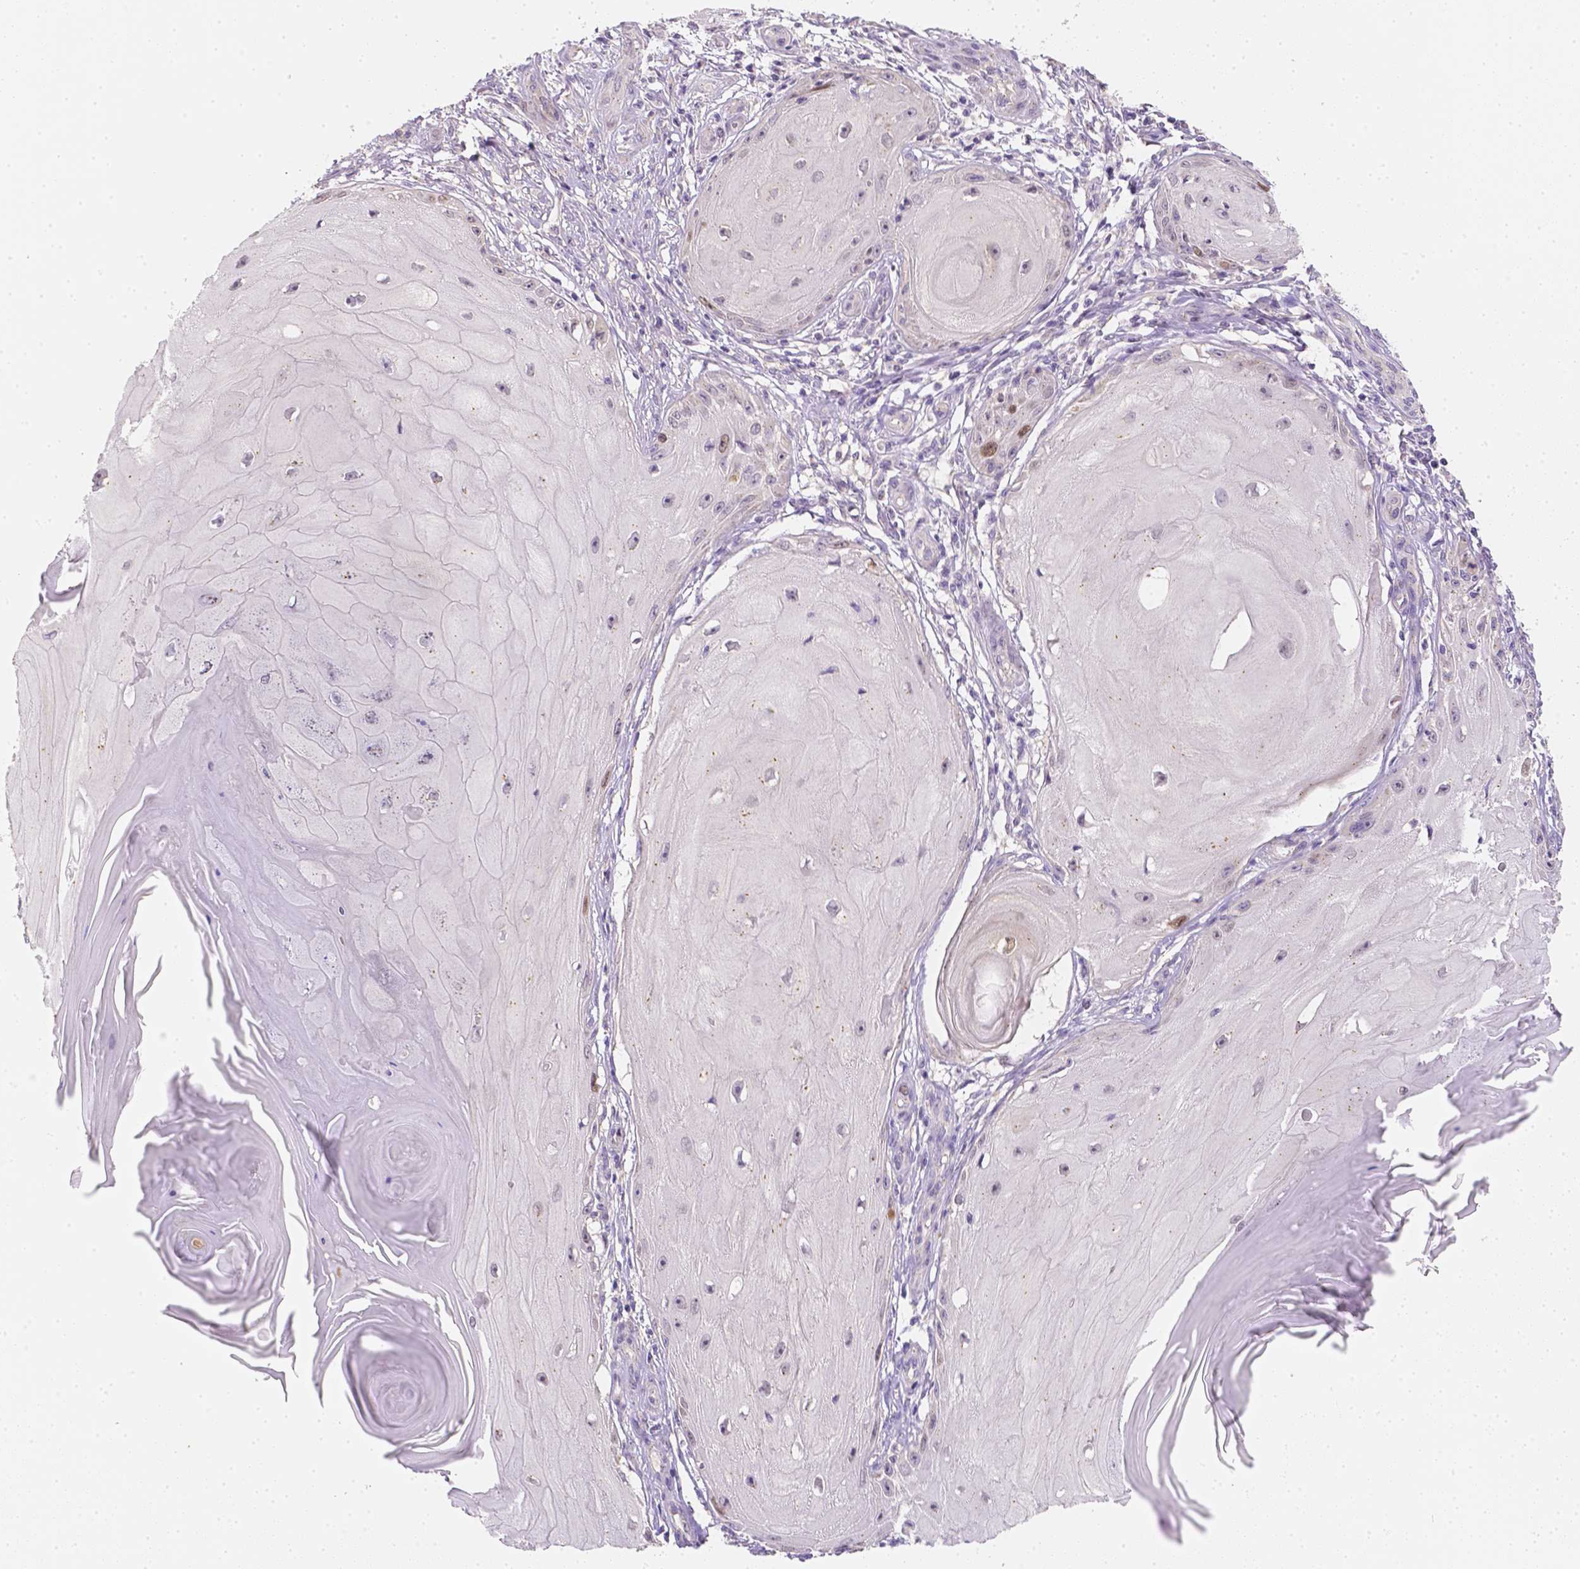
{"staining": {"intensity": "negative", "quantity": "none", "location": "none"}, "tissue": "skin cancer", "cell_type": "Tumor cells", "image_type": "cancer", "snomed": [{"axis": "morphology", "description": "Squamous cell carcinoma, NOS"}, {"axis": "topography", "description": "Skin"}], "caption": "IHC image of human skin squamous cell carcinoma stained for a protein (brown), which displays no positivity in tumor cells. The staining was performed using DAB (3,3'-diaminobenzidine) to visualize the protein expression in brown, while the nuclei were stained in blue with hematoxylin (Magnification: 20x).", "gene": "C10orf67", "patient": {"sex": "female", "age": 77}}